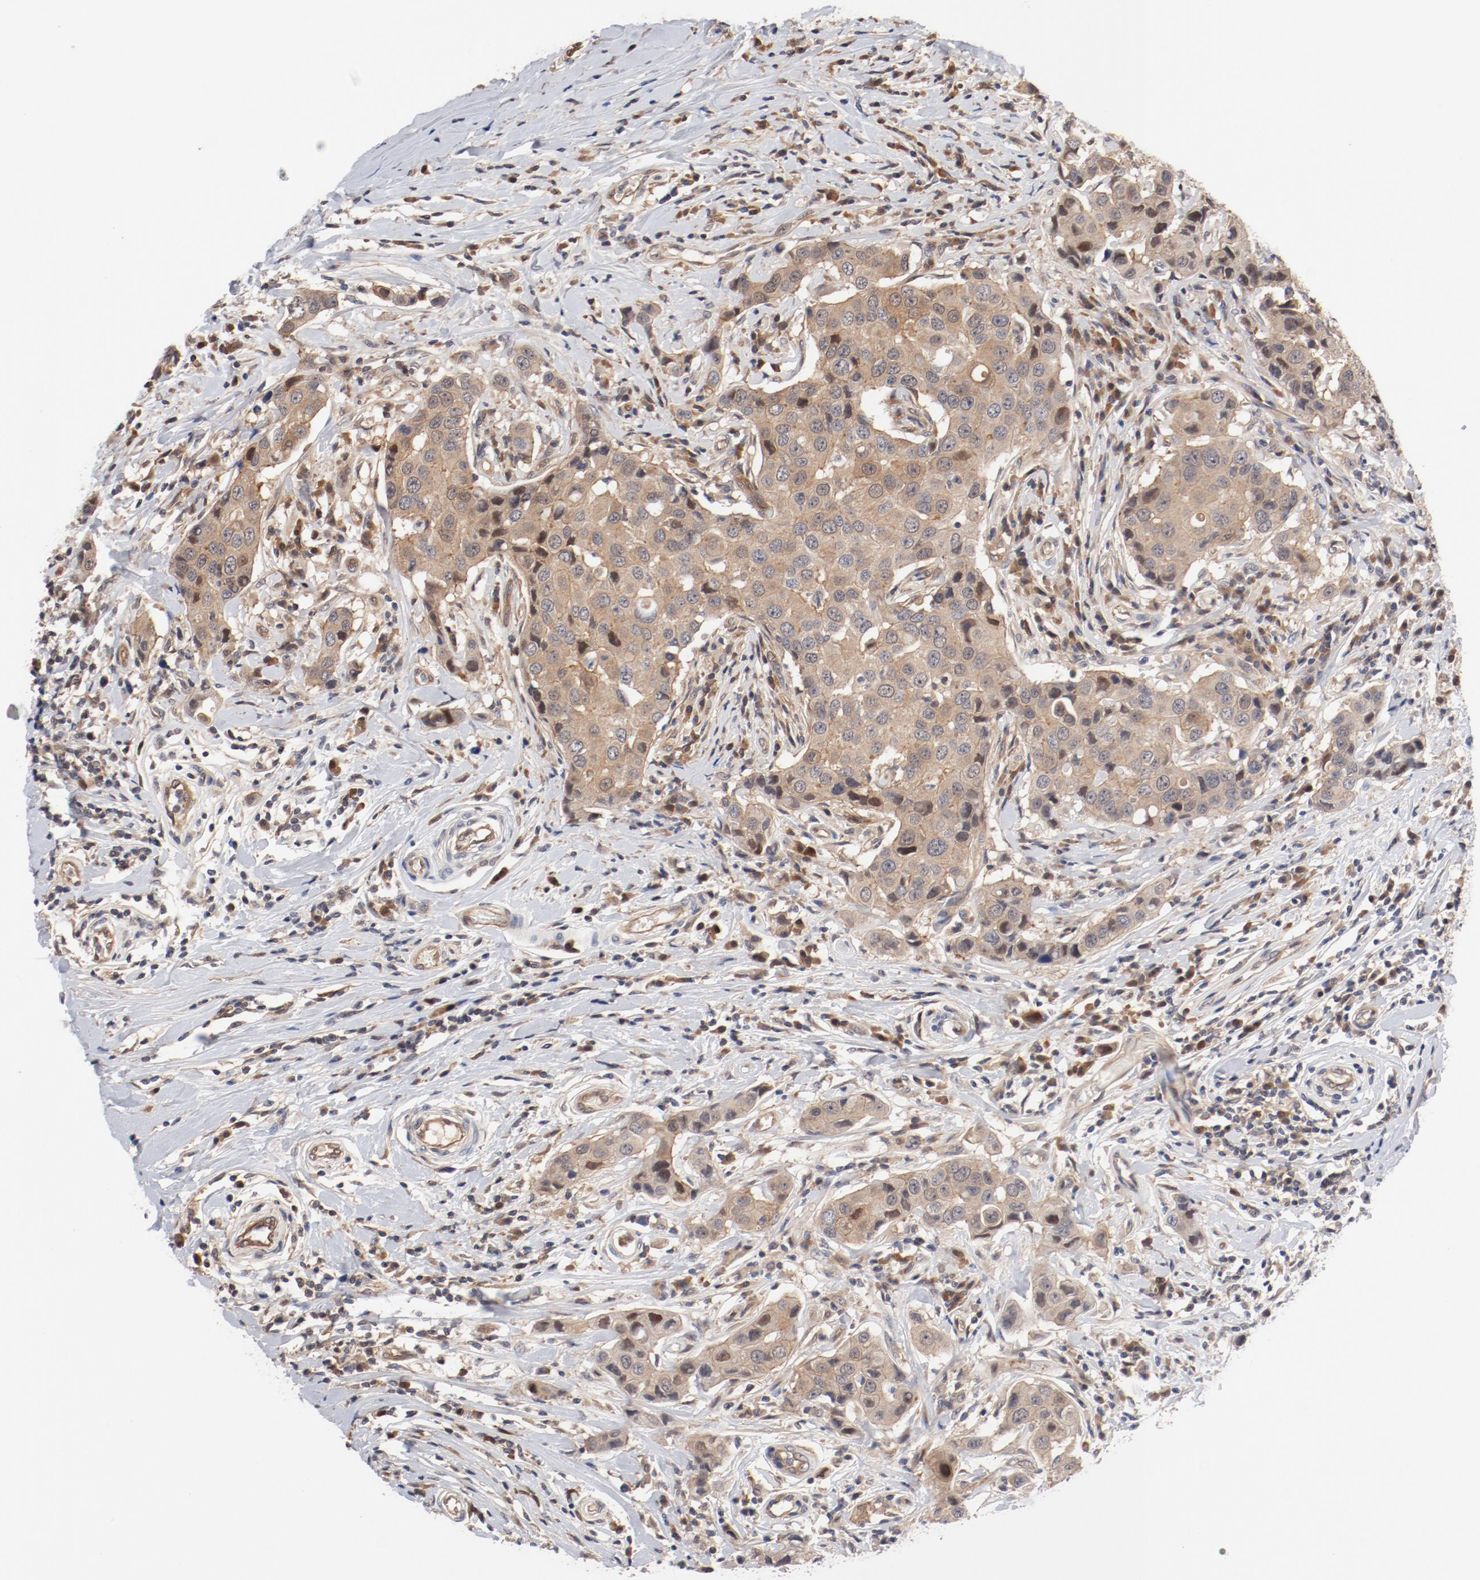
{"staining": {"intensity": "weak", "quantity": ">75%", "location": "cytoplasmic/membranous"}, "tissue": "breast cancer", "cell_type": "Tumor cells", "image_type": "cancer", "snomed": [{"axis": "morphology", "description": "Duct carcinoma"}, {"axis": "topography", "description": "Breast"}], "caption": "A micrograph of human breast cancer stained for a protein shows weak cytoplasmic/membranous brown staining in tumor cells.", "gene": "PITPNM2", "patient": {"sex": "female", "age": 27}}